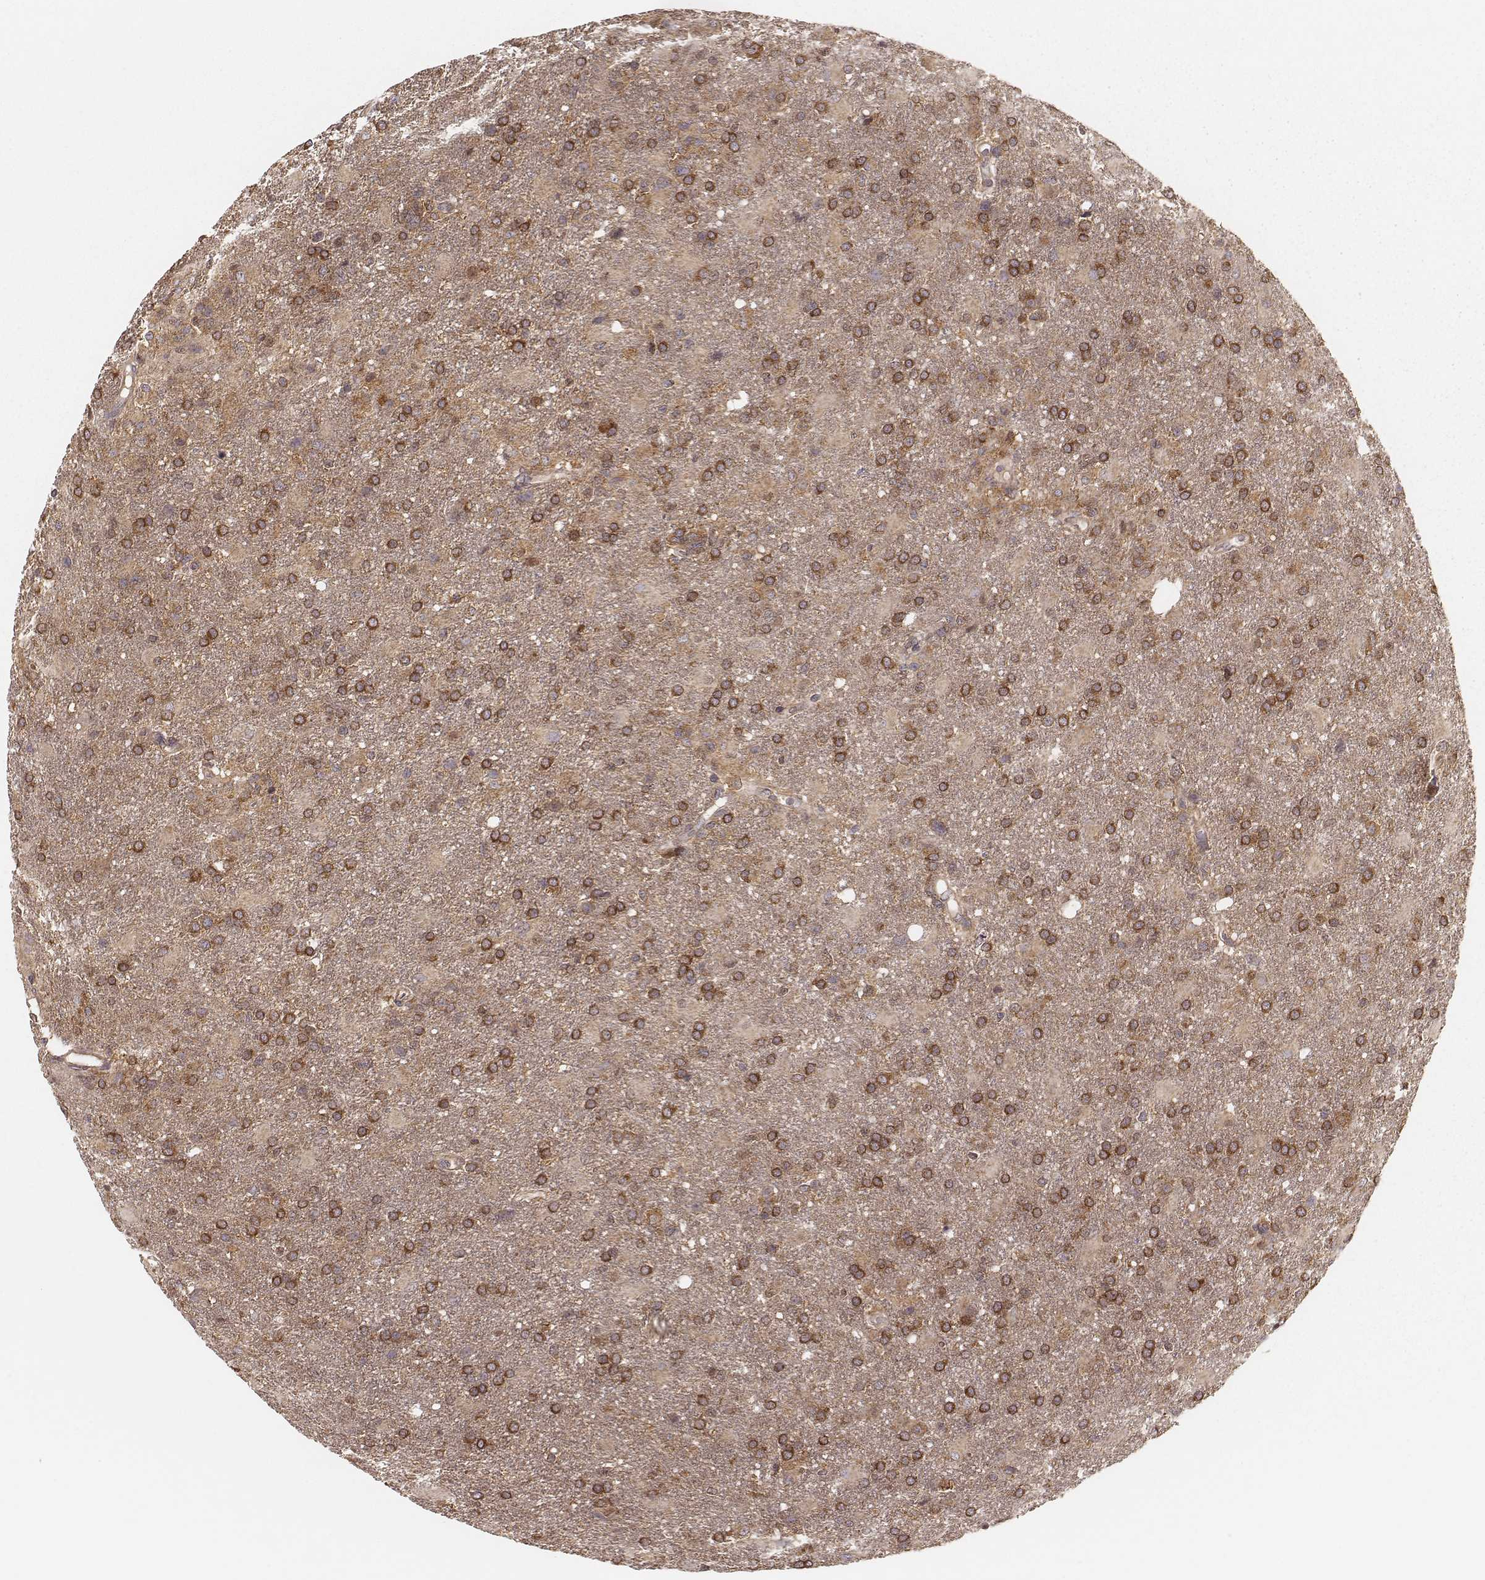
{"staining": {"intensity": "strong", "quantity": ">75%", "location": "cytoplasmic/membranous"}, "tissue": "glioma", "cell_type": "Tumor cells", "image_type": "cancer", "snomed": [{"axis": "morphology", "description": "Glioma, malignant, High grade"}, {"axis": "topography", "description": "Brain"}], "caption": "A high amount of strong cytoplasmic/membranous expression is identified in about >75% of tumor cells in malignant glioma (high-grade) tissue.", "gene": "CARS1", "patient": {"sex": "male", "age": 68}}